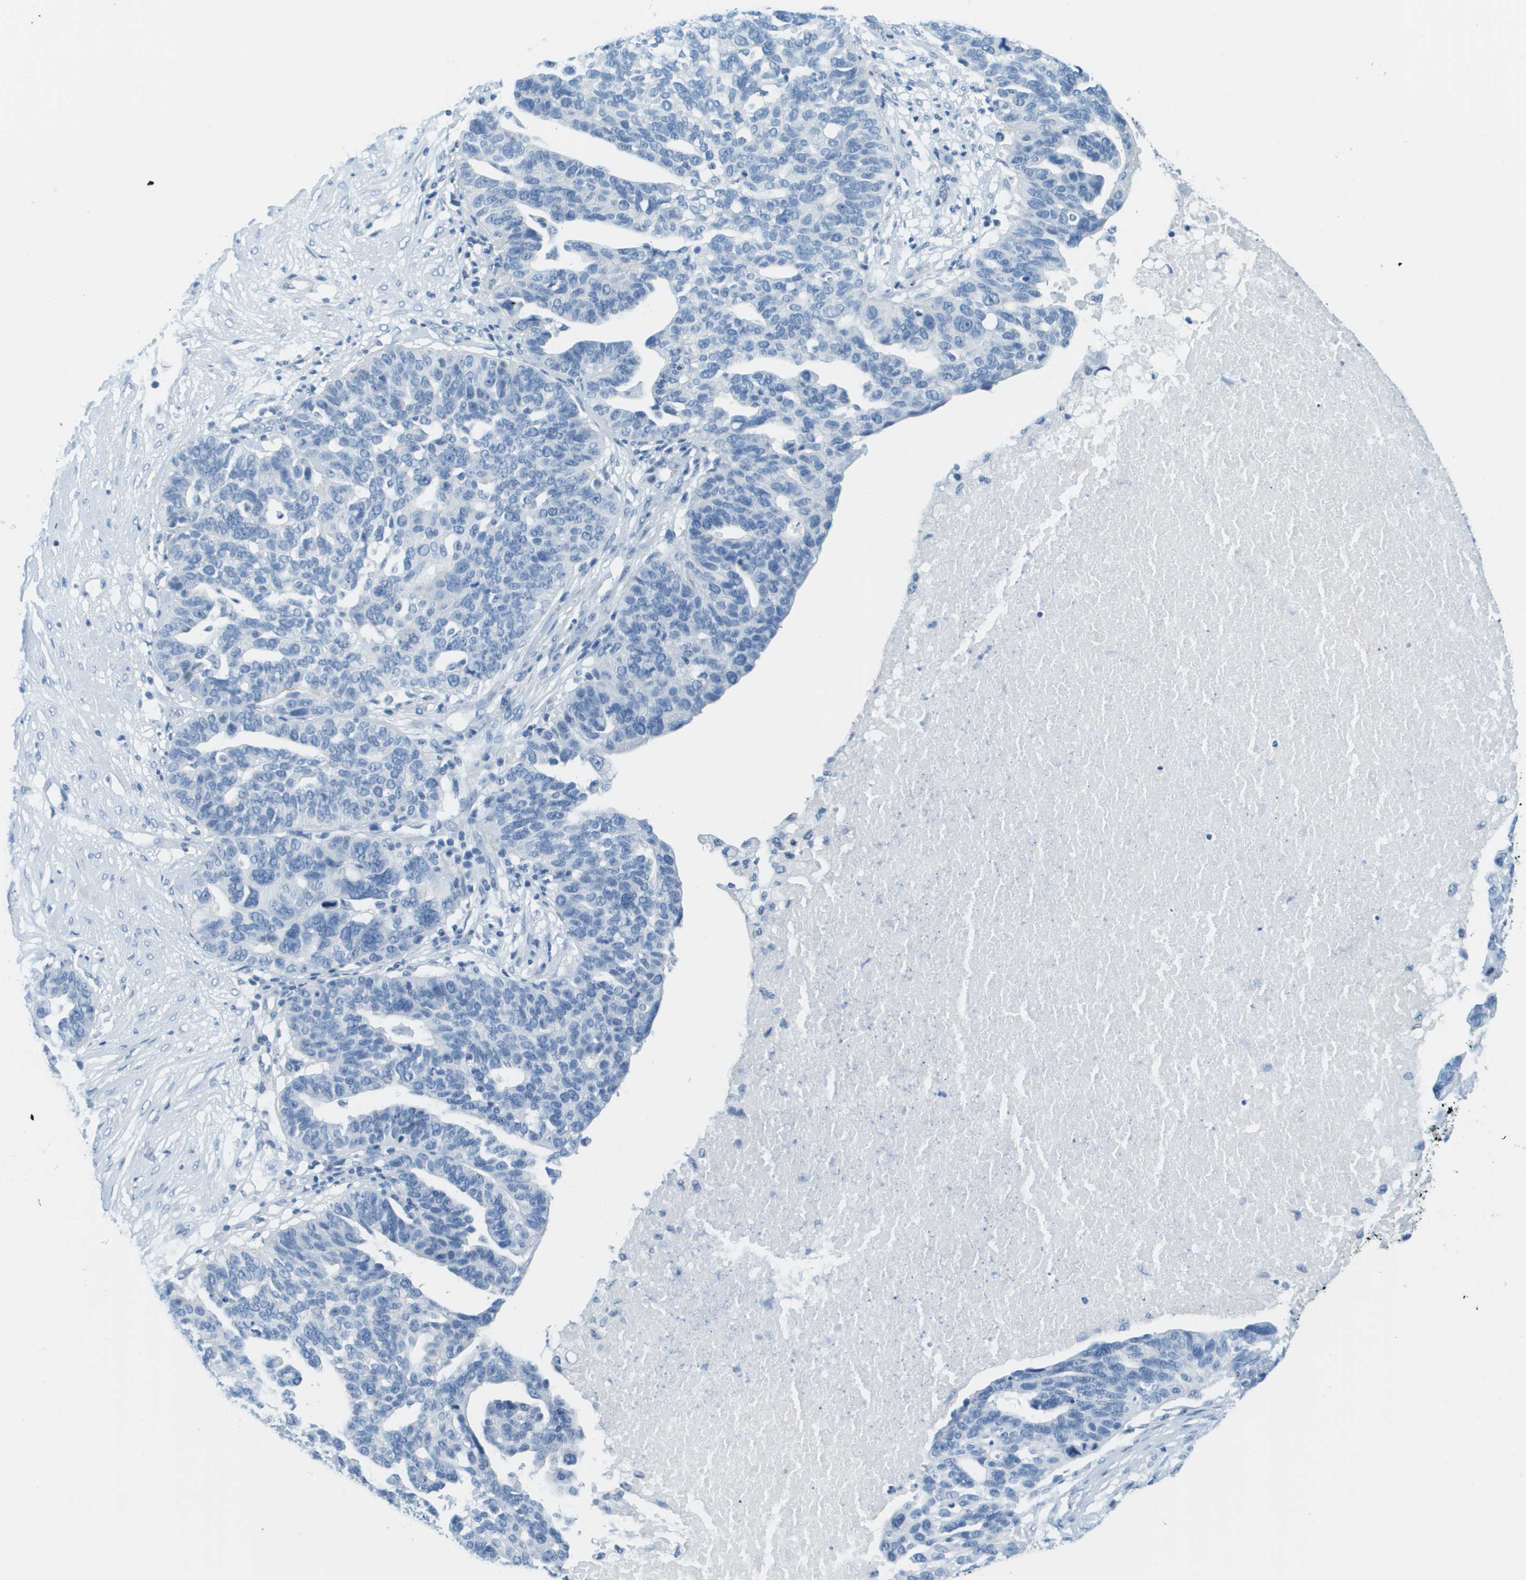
{"staining": {"intensity": "negative", "quantity": "none", "location": "none"}, "tissue": "ovarian cancer", "cell_type": "Tumor cells", "image_type": "cancer", "snomed": [{"axis": "morphology", "description": "Cystadenocarcinoma, serous, NOS"}, {"axis": "topography", "description": "Ovary"}], "caption": "DAB (3,3'-diaminobenzidine) immunohistochemical staining of human serous cystadenocarcinoma (ovarian) displays no significant positivity in tumor cells.", "gene": "CDHR2", "patient": {"sex": "female", "age": 59}}